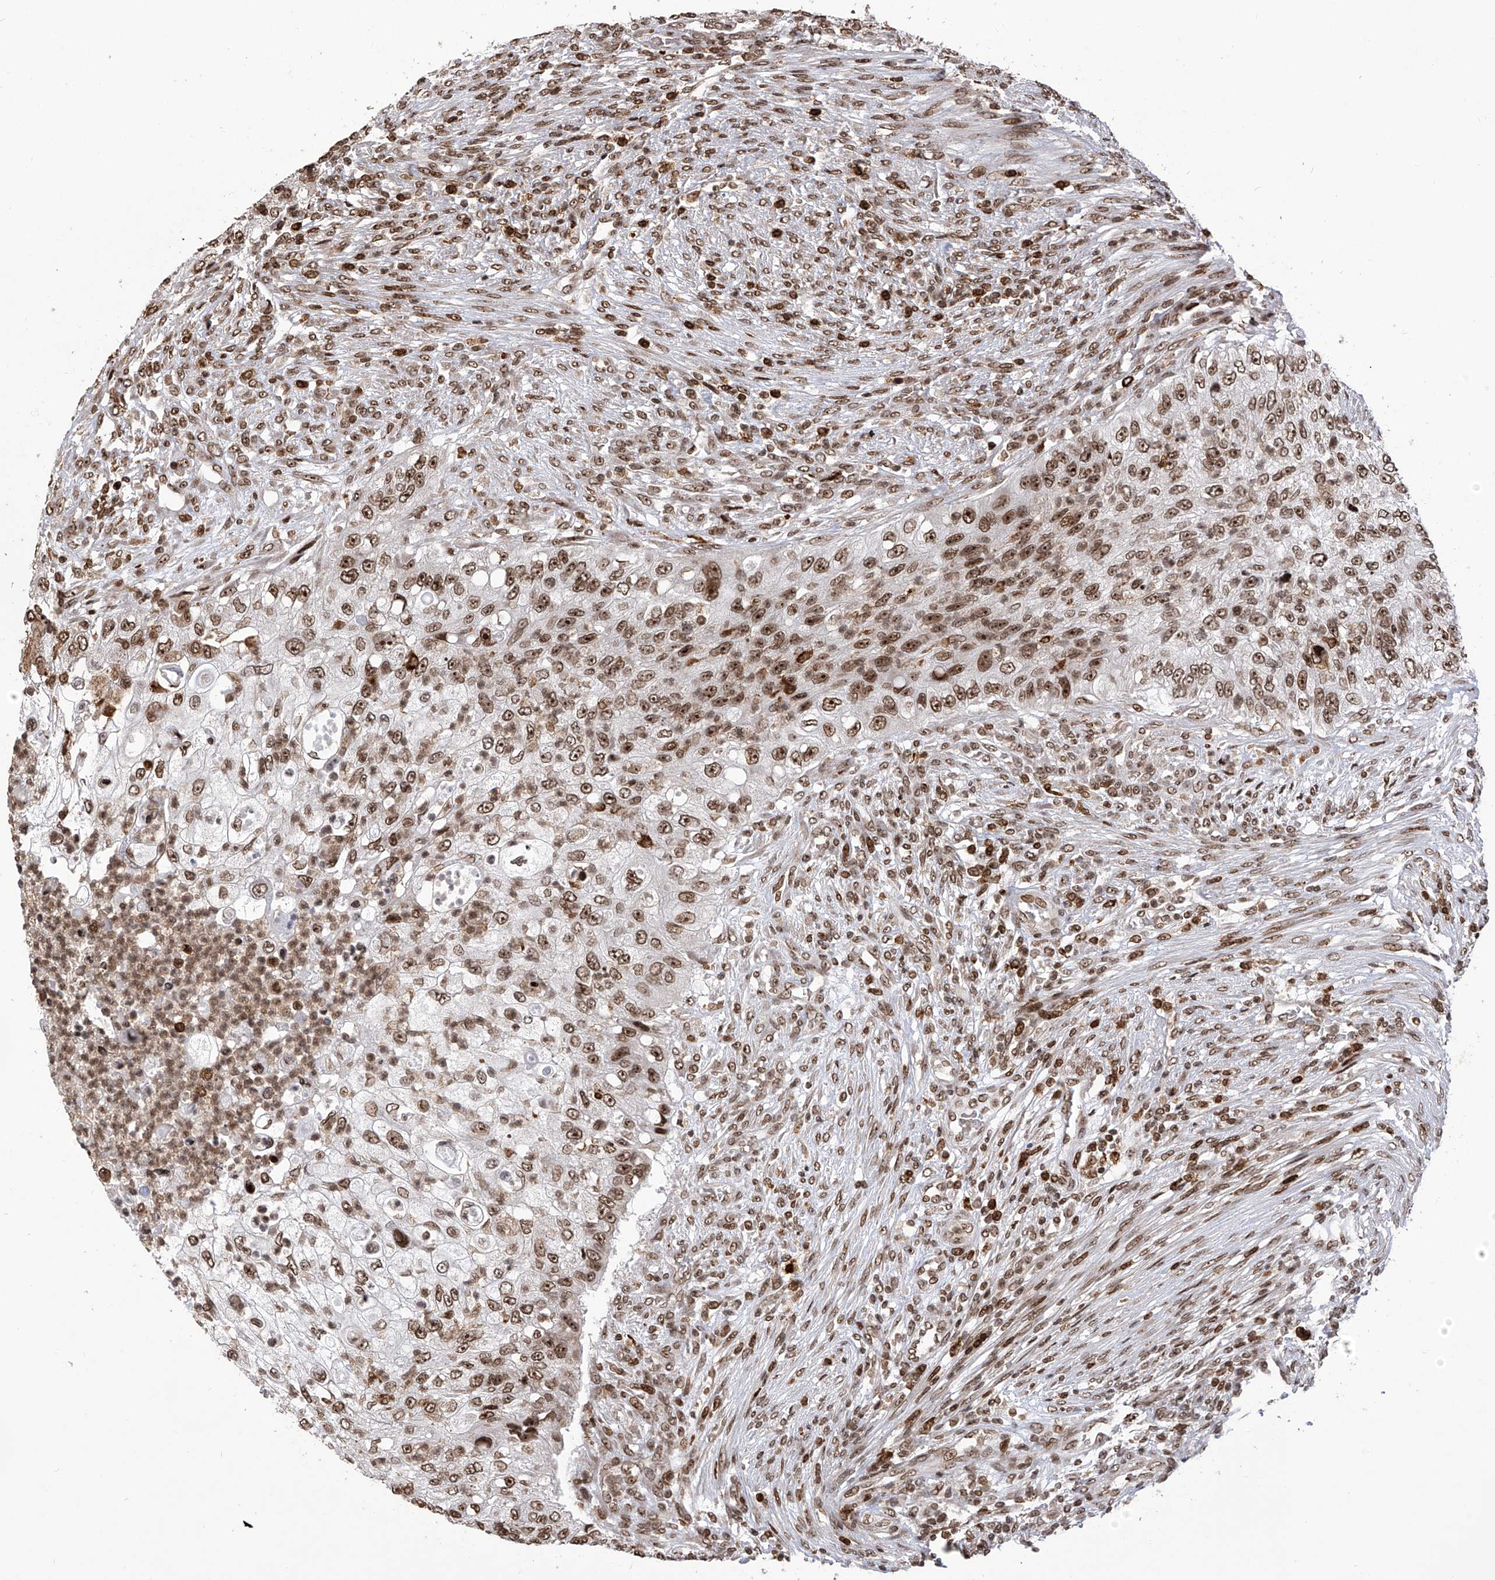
{"staining": {"intensity": "strong", "quantity": ">75%", "location": "nuclear"}, "tissue": "urothelial cancer", "cell_type": "Tumor cells", "image_type": "cancer", "snomed": [{"axis": "morphology", "description": "Urothelial carcinoma, High grade"}, {"axis": "topography", "description": "Urinary bladder"}], "caption": "High-power microscopy captured an IHC histopathology image of urothelial cancer, revealing strong nuclear expression in about >75% of tumor cells. (Stains: DAB (3,3'-diaminobenzidine) in brown, nuclei in blue, Microscopy: brightfield microscopy at high magnification).", "gene": "PAK1IP1", "patient": {"sex": "female", "age": 60}}